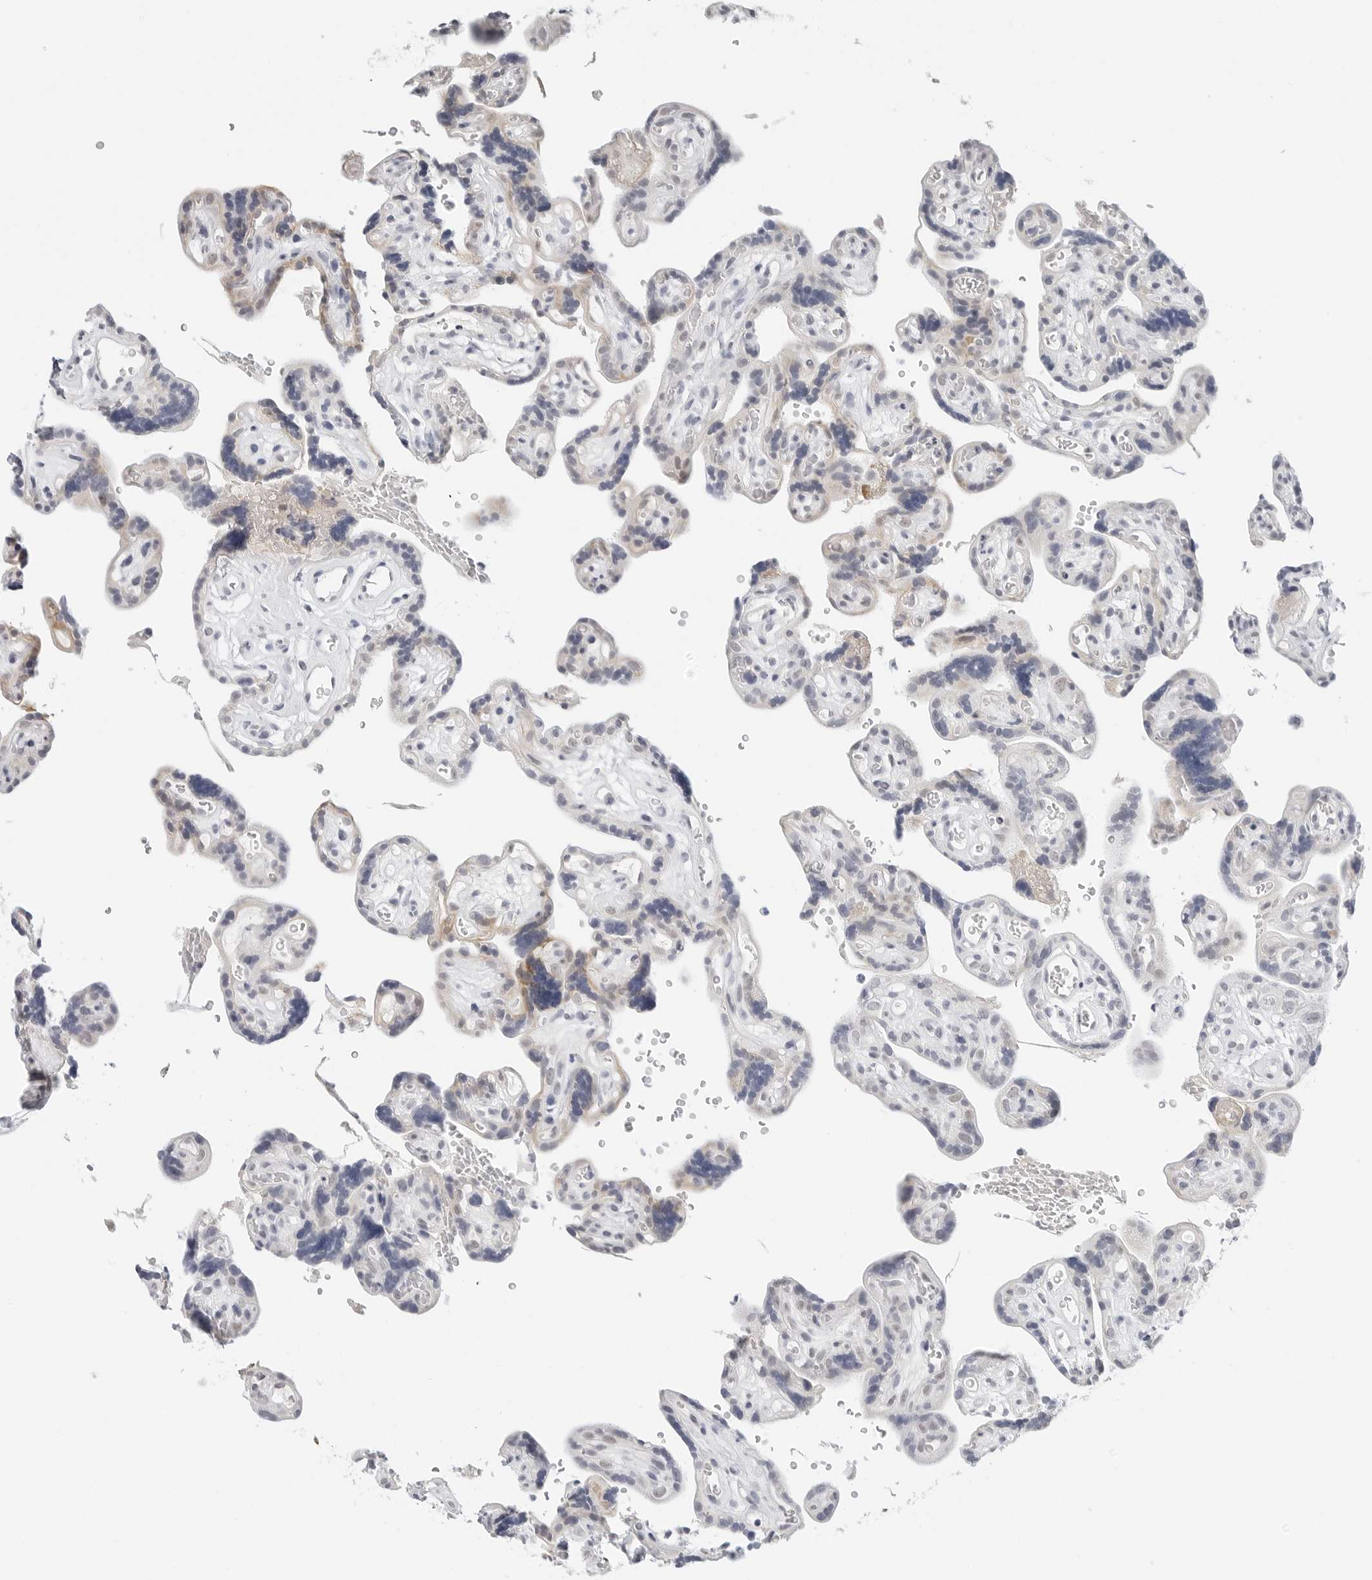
{"staining": {"intensity": "moderate", "quantity": "25%-75%", "location": "cytoplasmic/membranous,nuclear"}, "tissue": "placenta", "cell_type": "Decidual cells", "image_type": "normal", "snomed": [{"axis": "morphology", "description": "Normal tissue, NOS"}, {"axis": "topography", "description": "Placenta"}], "caption": "Immunohistochemistry (IHC) of benign placenta exhibits medium levels of moderate cytoplasmic/membranous,nuclear positivity in approximately 25%-75% of decidual cells. (DAB = brown stain, brightfield microscopy at high magnification).", "gene": "TSEN2", "patient": {"sex": "female", "age": 30}}